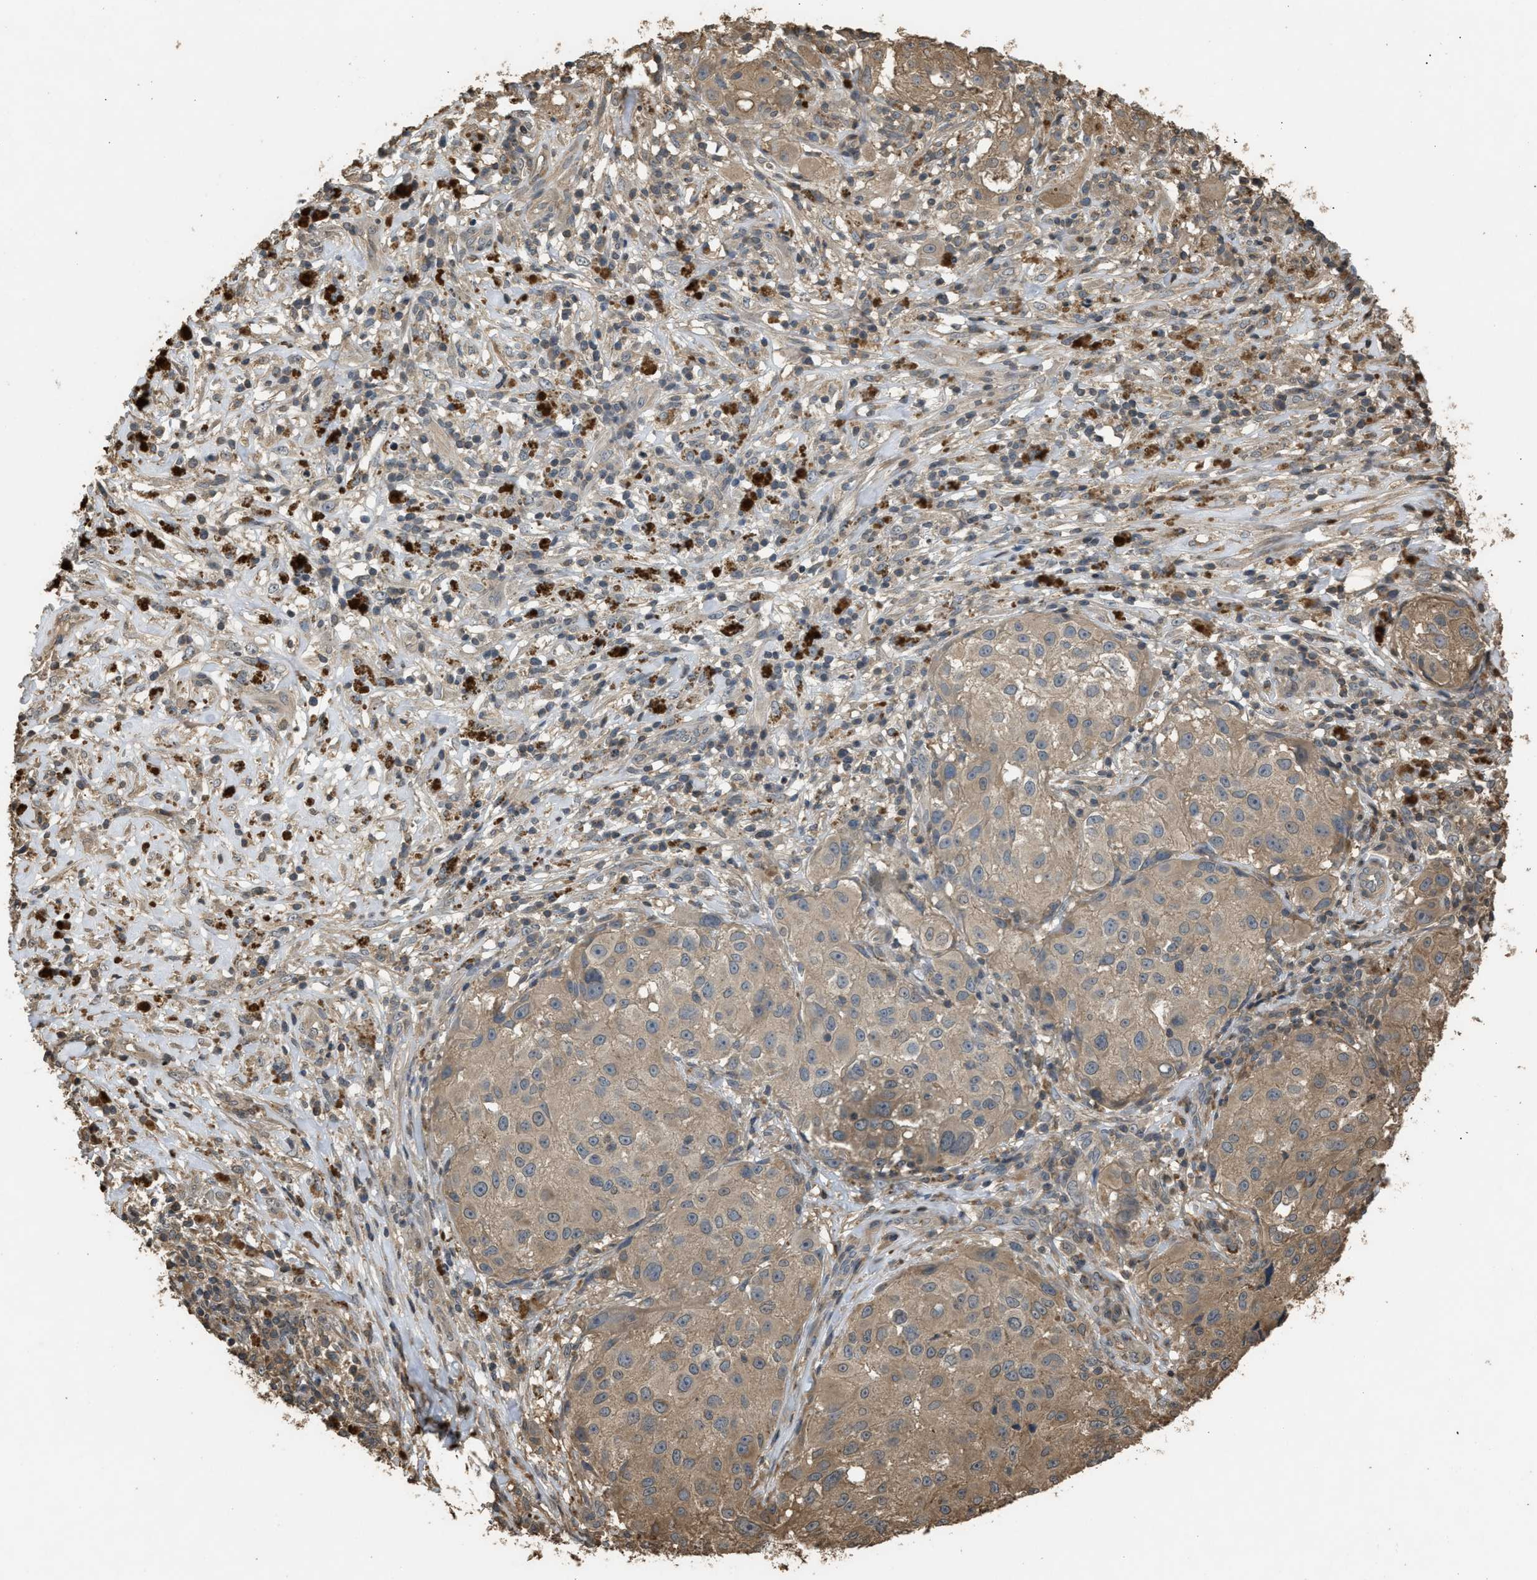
{"staining": {"intensity": "weak", "quantity": ">75%", "location": "cytoplasmic/membranous"}, "tissue": "melanoma", "cell_type": "Tumor cells", "image_type": "cancer", "snomed": [{"axis": "morphology", "description": "Necrosis, NOS"}, {"axis": "morphology", "description": "Malignant melanoma, NOS"}, {"axis": "topography", "description": "Skin"}], "caption": "Protein expression analysis of malignant melanoma exhibits weak cytoplasmic/membranous positivity in about >75% of tumor cells. The staining is performed using DAB brown chromogen to label protein expression. The nuclei are counter-stained blue using hematoxylin.", "gene": "ARHGDIA", "patient": {"sex": "female", "age": 87}}